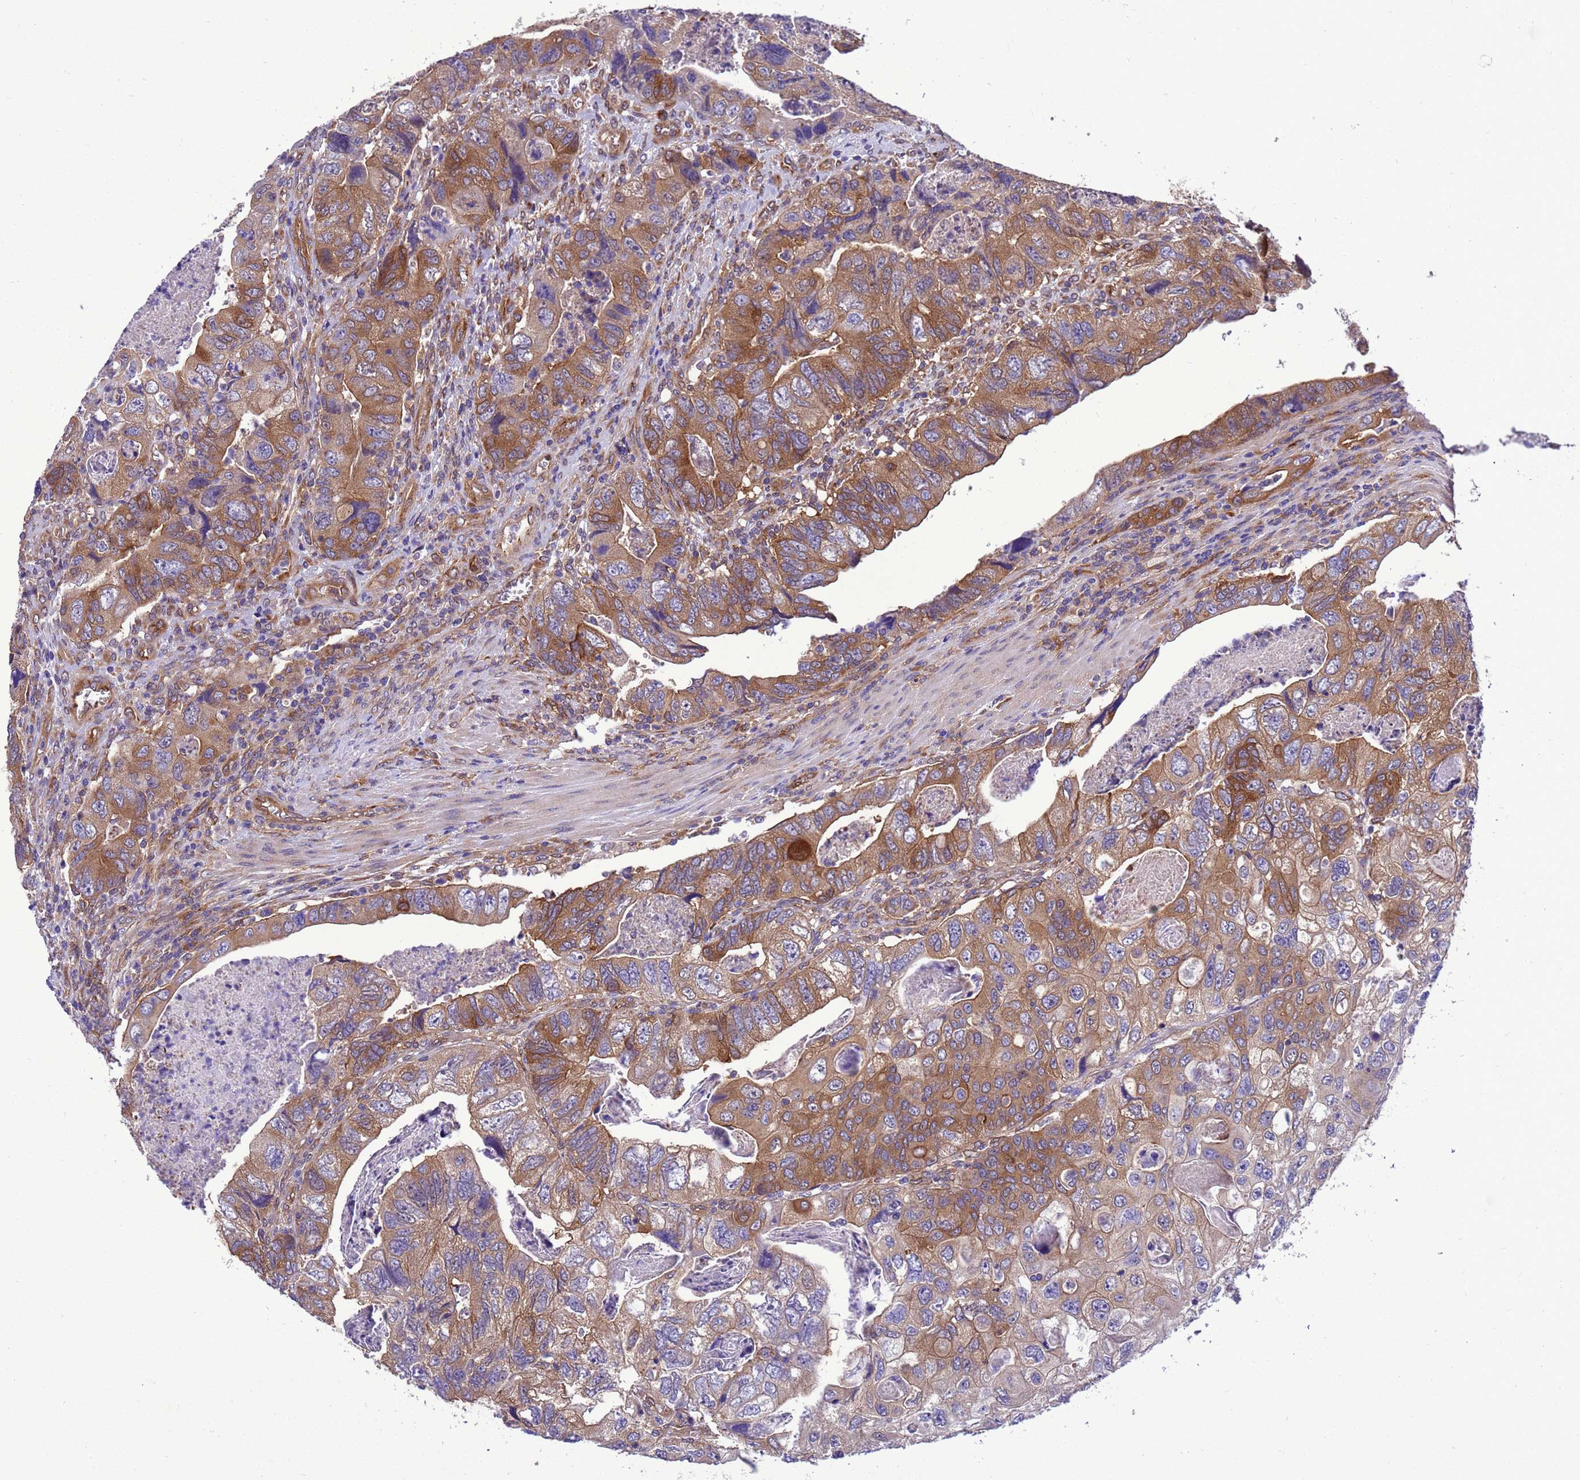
{"staining": {"intensity": "moderate", "quantity": ">75%", "location": "cytoplasmic/membranous"}, "tissue": "colorectal cancer", "cell_type": "Tumor cells", "image_type": "cancer", "snomed": [{"axis": "morphology", "description": "Adenocarcinoma, NOS"}, {"axis": "topography", "description": "Rectum"}], "caption": "A high-resolution image shows IHC staining of colorectal cancer (adenocarcinoma), which shows moderate cytoplasmic/membranous staining in approximately >75% of tumor cells.", "gene": "RABEP2", "patient": {"sex": "male", "age": 63}}